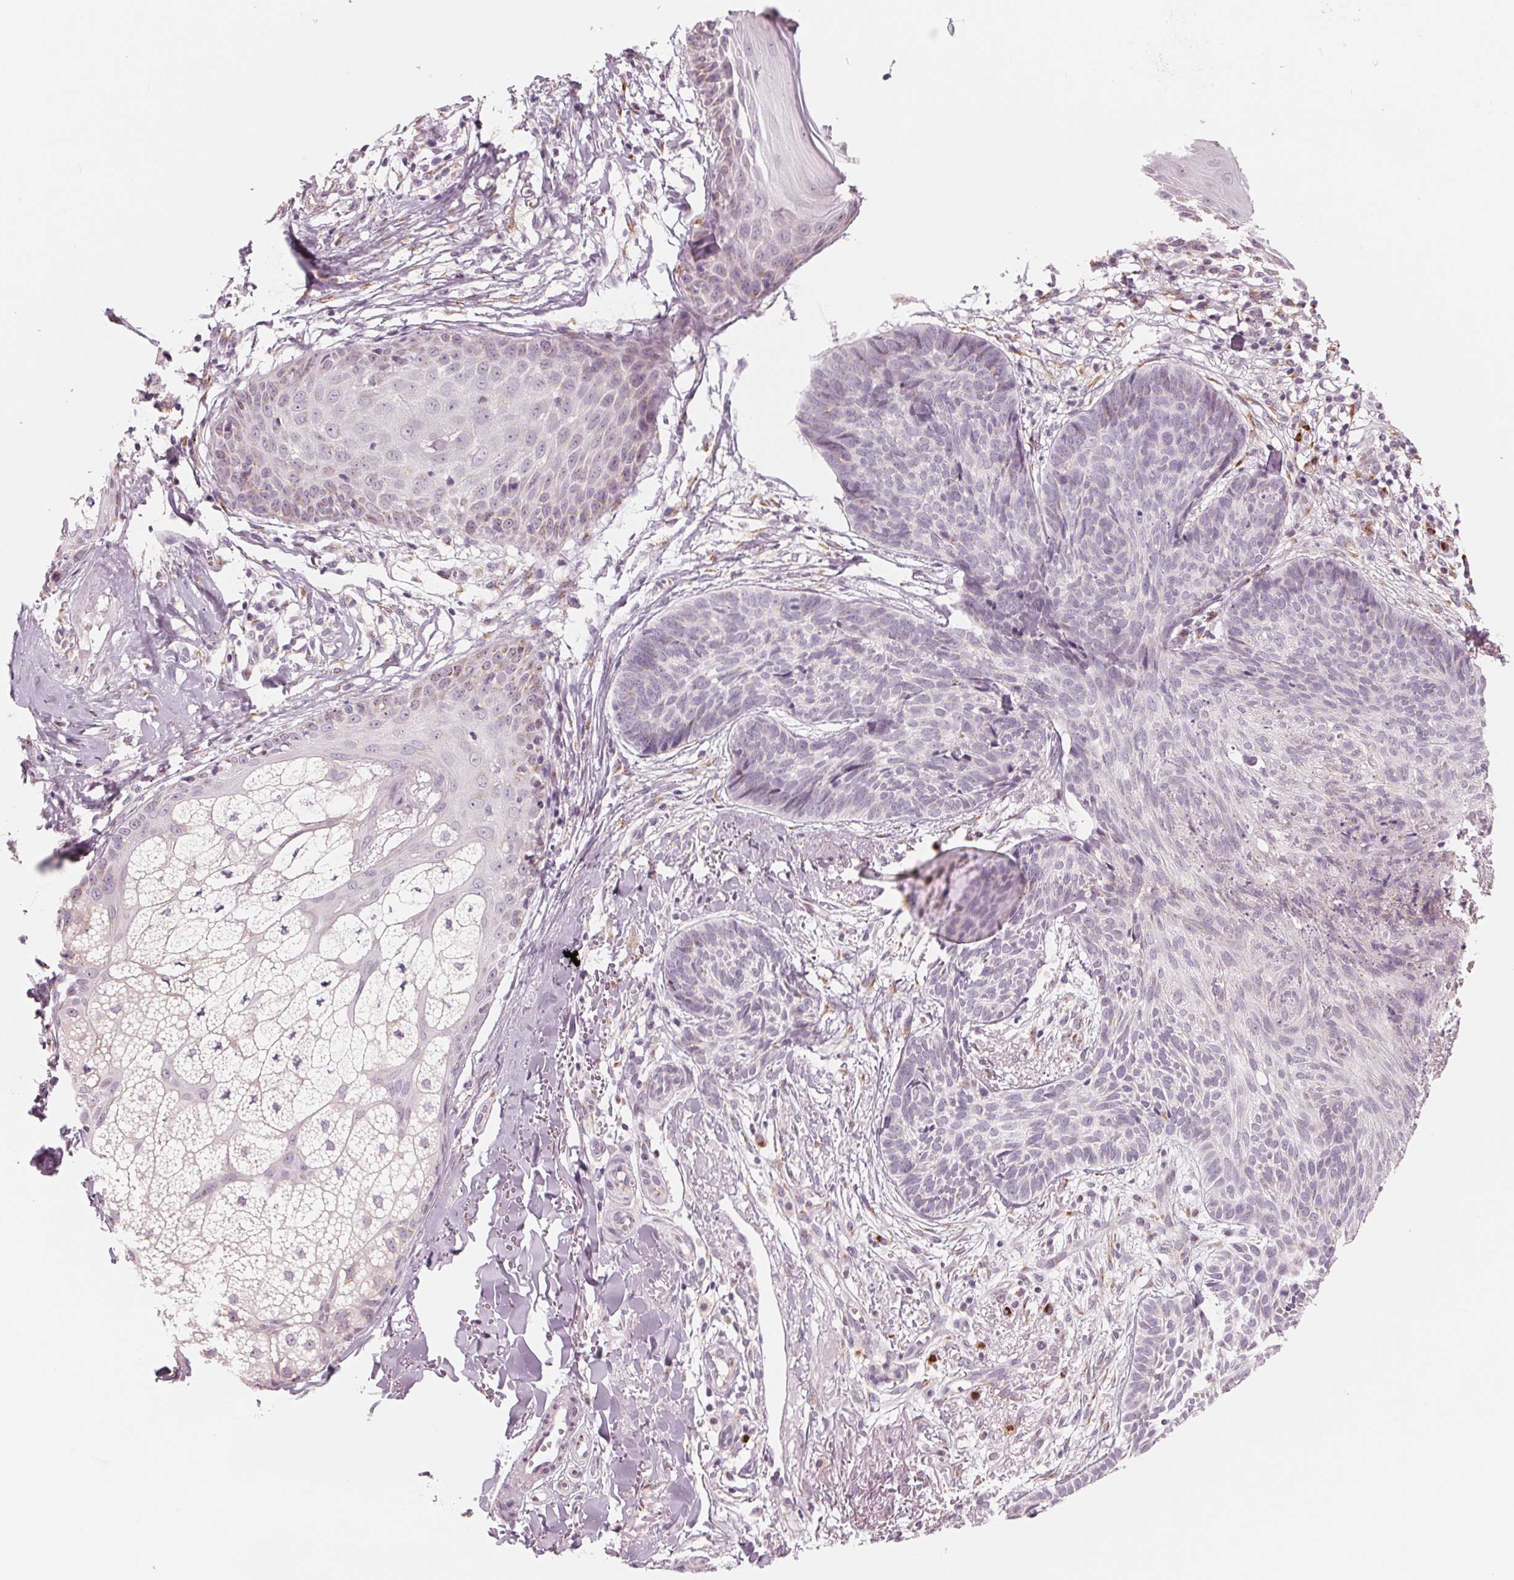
{"staining": {"intensity": "negative", "quantity": "none", "location": "none"}, "tissue": "skin cancer", "cell_type": "Tumor cells", "image_type": "cancer", "snomed": [{"axis": "morphology", "description": "Basal cell carcinoma"}, {"axis": "topography", "description": "Skin"}, {"axis": "topography", "description": "Skin of trunk"}], "caption": "Immunohistochemical staining of human basal cell carcinoma (skin) demonstrates no significant staining in tumor cells. The staining was performed using DAB to visualize the protein expression in brown, while the nuclei were stained in blue with hematoxylin (Magnification: 20x).", "gene": "IL9R", "patient": {"sex": "male", "age": 74}}